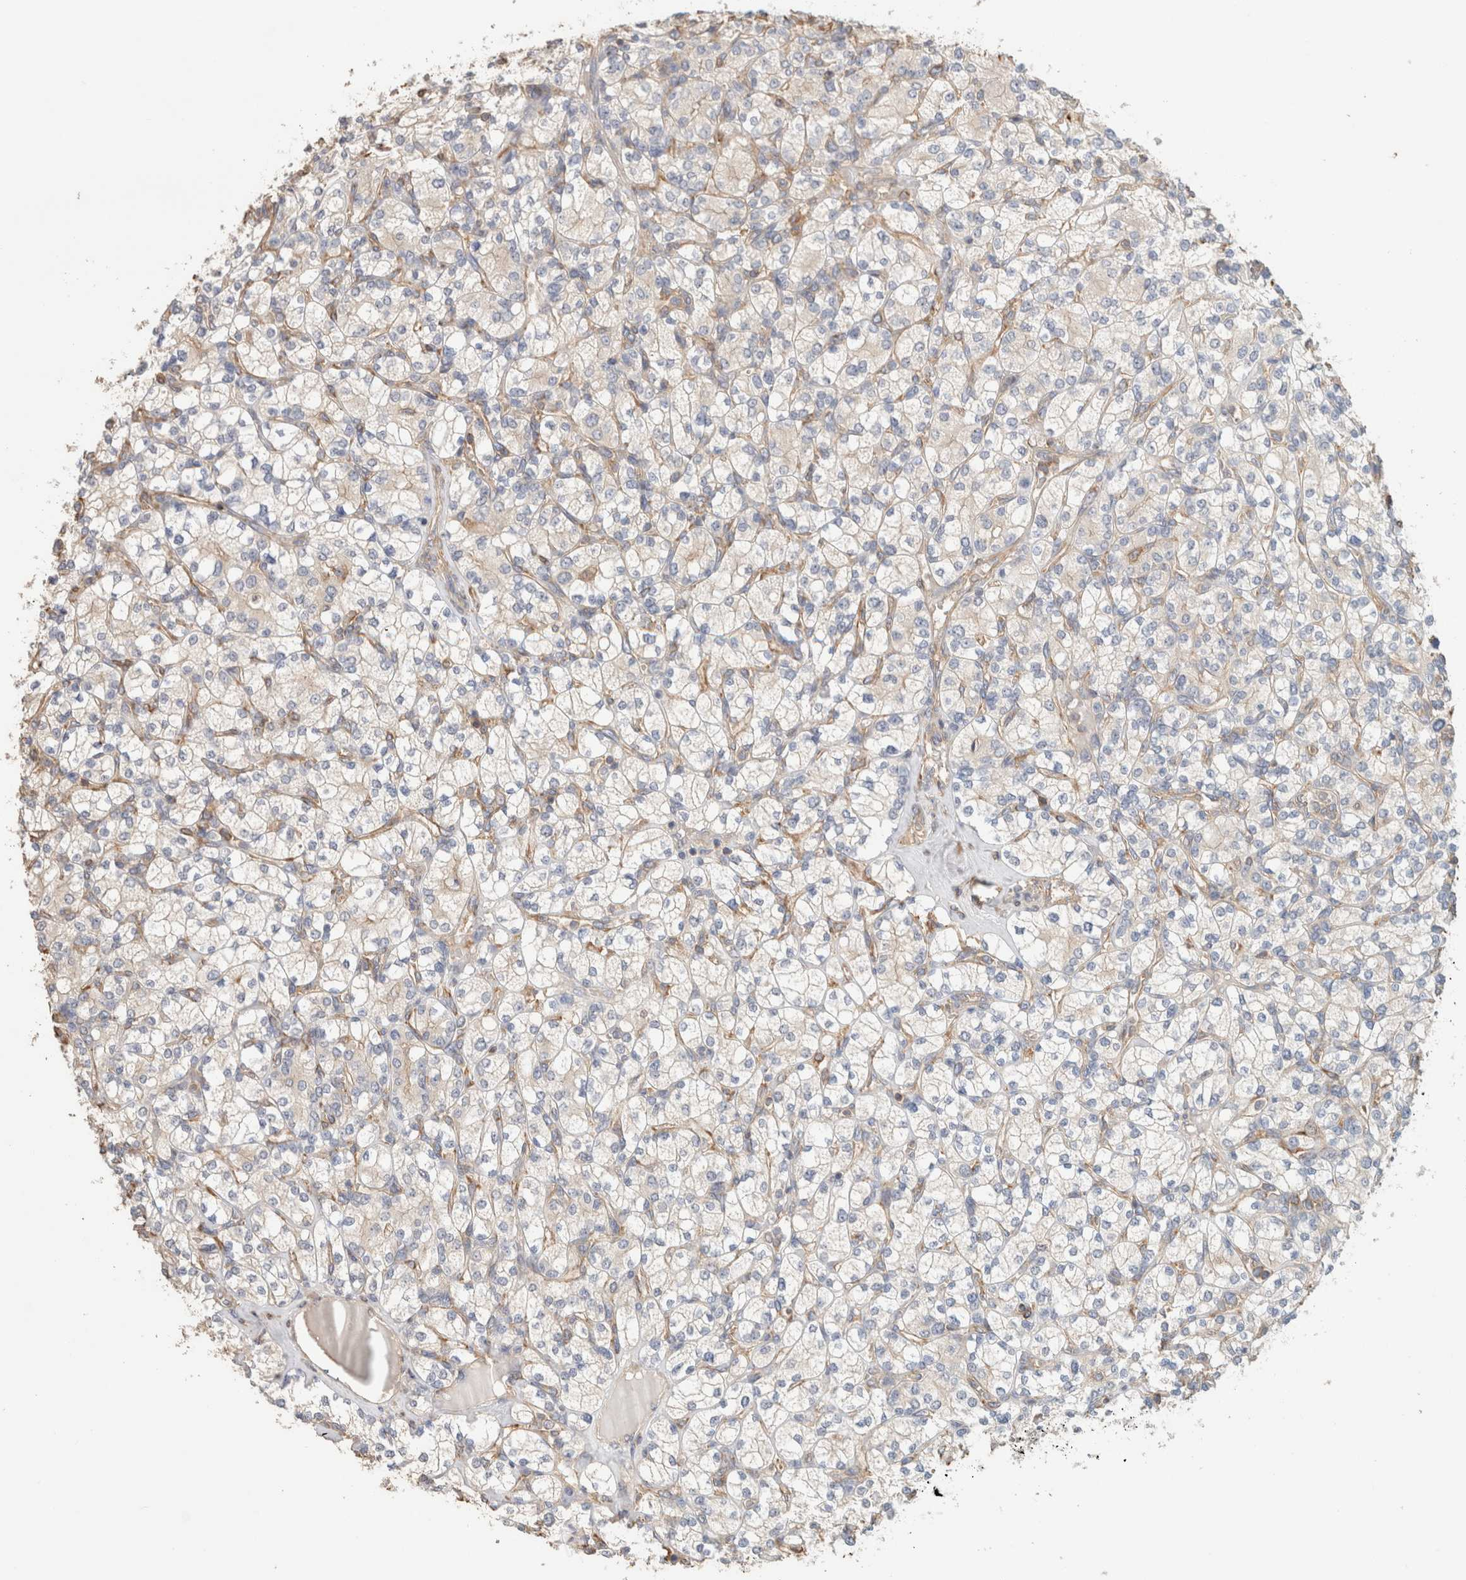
{"staining": {"intensity": "negative", "quantity": "none", "location": "none"}, "tissue": "renal cancer", "cell_type": "Tumor cells", "image_type": "cancer", "snomed": [{"axis": "morphology", "description": "Adenocarcinoma, NOS"}, {"axis": "topography", "description": "Kidney"}], "caption": "Tumor cells are negative for brown protein staining in renal adenocarcinoma.", "gene": "CFAP418", "patient": {"sex": "male", "age": 77}}